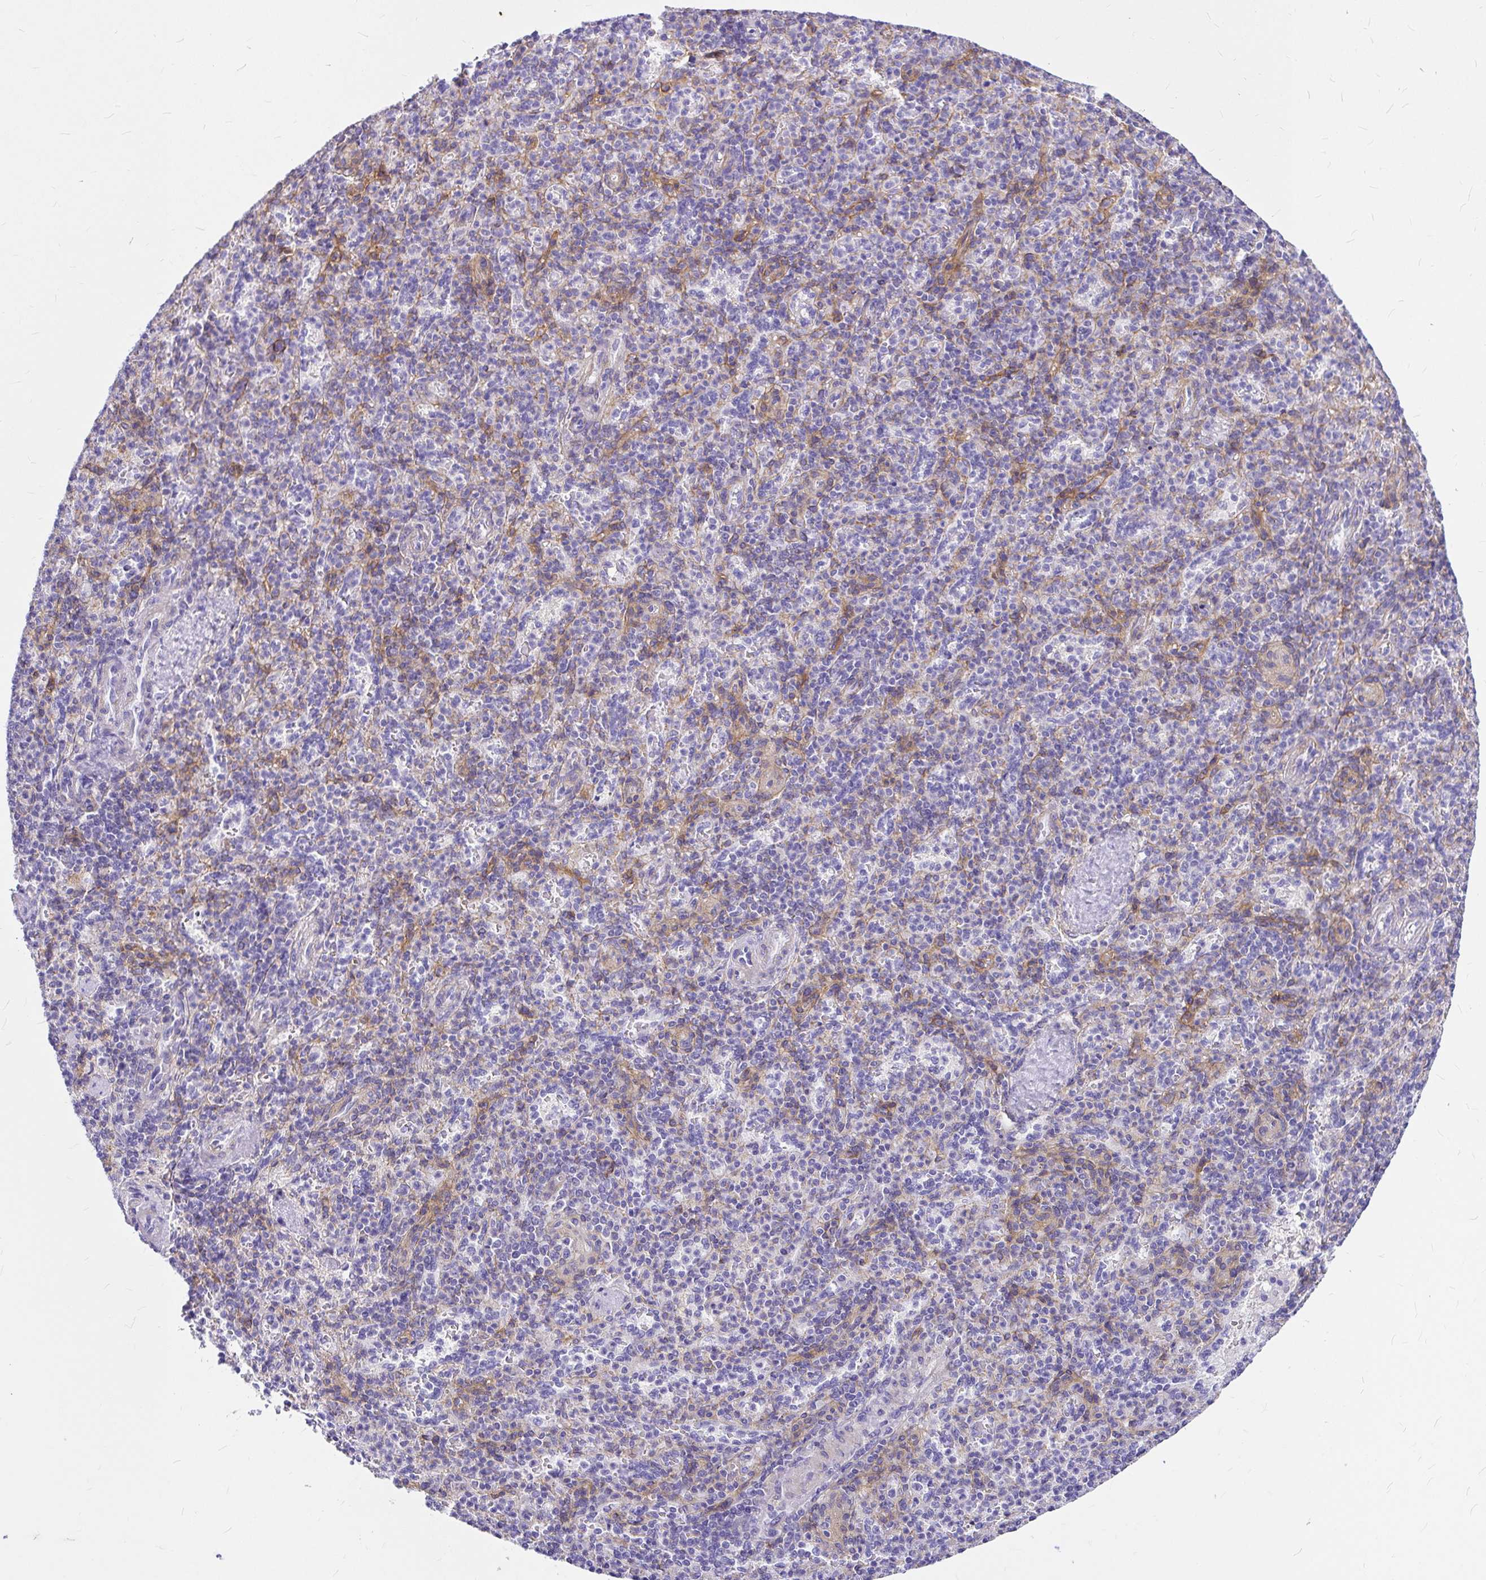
{"staining": {"intensity": "negative", "quantity": "none", "location": "none"}, "tissue": "spleen", "cell_type": "Cells in red pulp", "image_type": "normal", "snomed": [{"axis": "morphology", "description": "Normal tissue, NOS"}, {"axis": "topography", "description": "Spleen"}], "caption": "Immunohistochemistry (IHC) photomicrograph of unremarkable spleen: human spleen stained with DAB exhibits no significant protein positivity in cells in red pulp. (Stains: DAB (3,3'-diaminobenzidine) IHC with hematoxylin counter stain, Microscopy: brightfield microscopy at high magnification).", "gene": "MYO1B", "patient": {"sex": "female", "age": 74}}